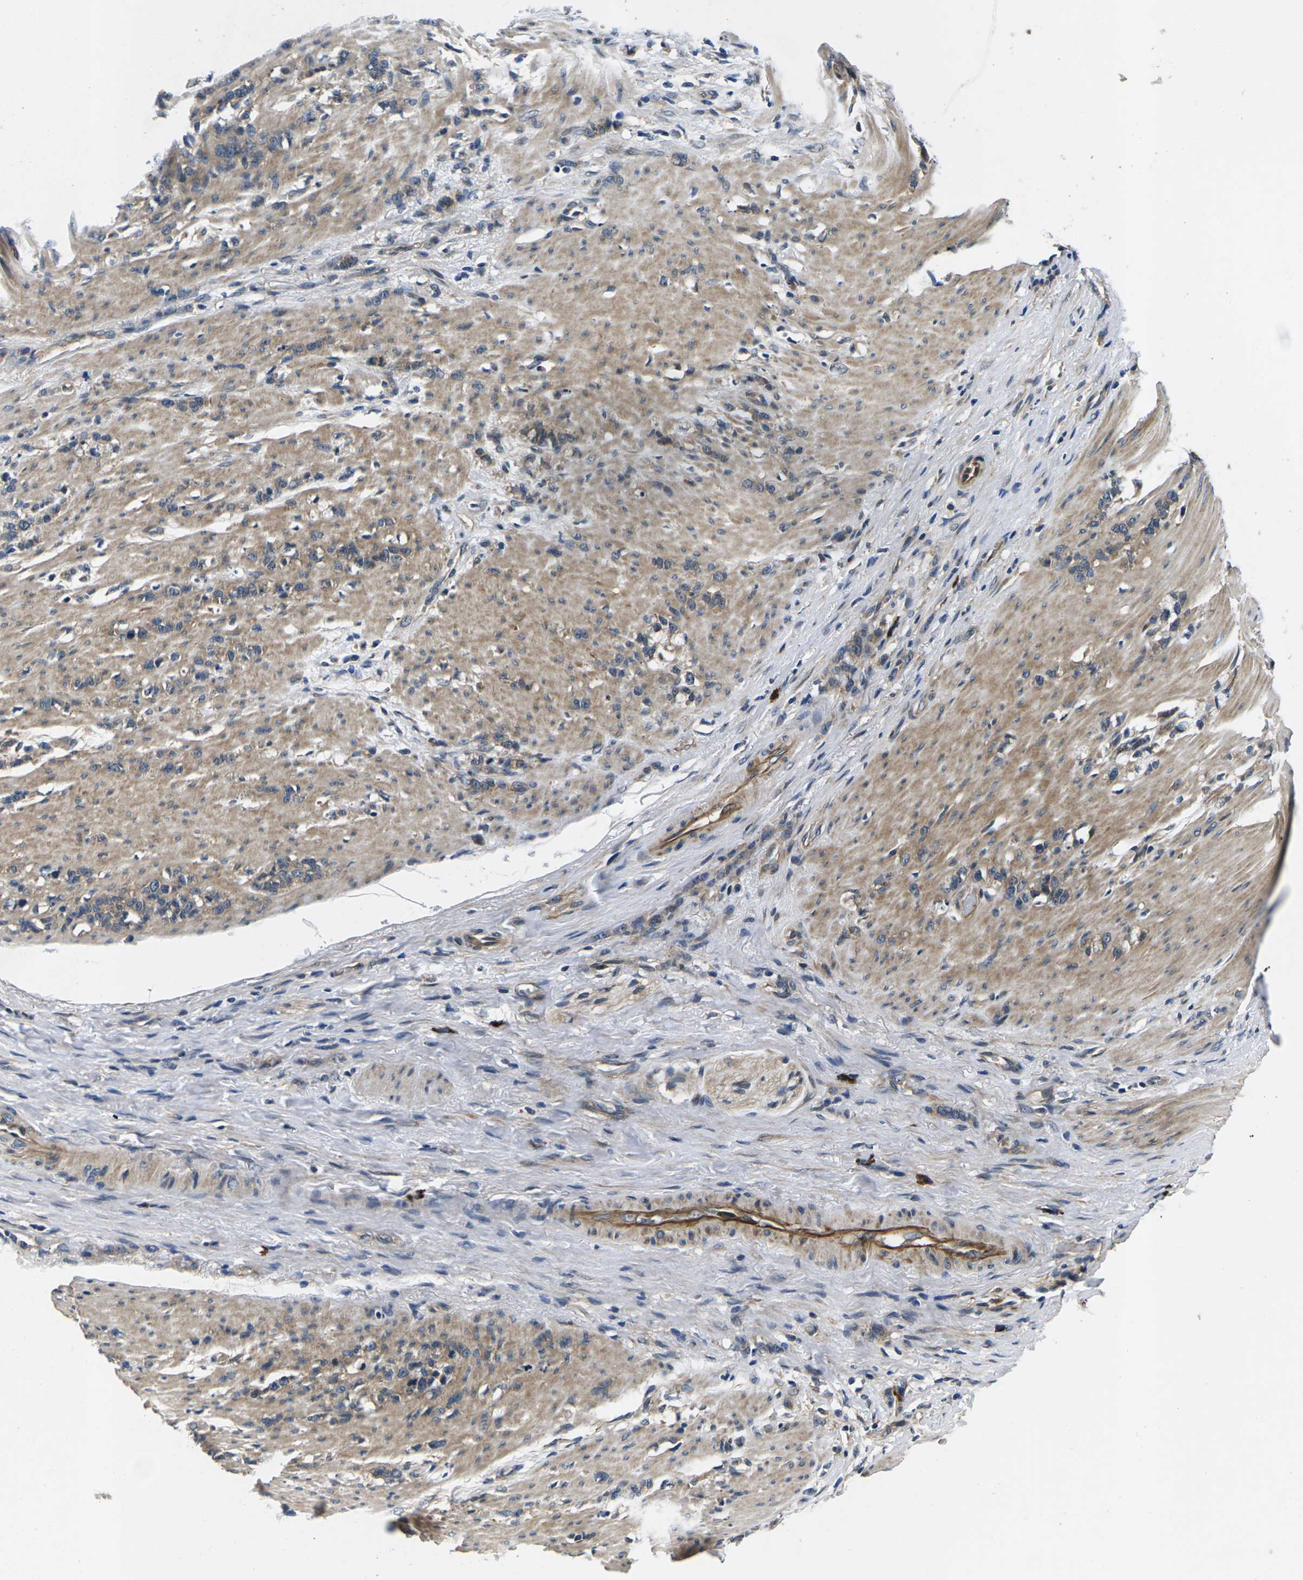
{"staining": {"intensity": "weak", "quantity": ">75%", "location": "cytoplasmic/membranous"}, "tissue": "stomach cancer", "cell_type": "Tumor cells", "image_type": "cancer", "snomed": [{"axis": "morphology", "description": "Adenocarcinoma, NOS"}, {"axis": "topography", "description": "Stomach, lower"}], "caption": "Weak cytoplasmic/membranous positivity for a protein is appreciated in approximately >75% of tumor cells of stomach cancer (adenocarcinoma) using IHC.", "gene": "PLCE1", "patient": {"sex": "male", "age": 88}}